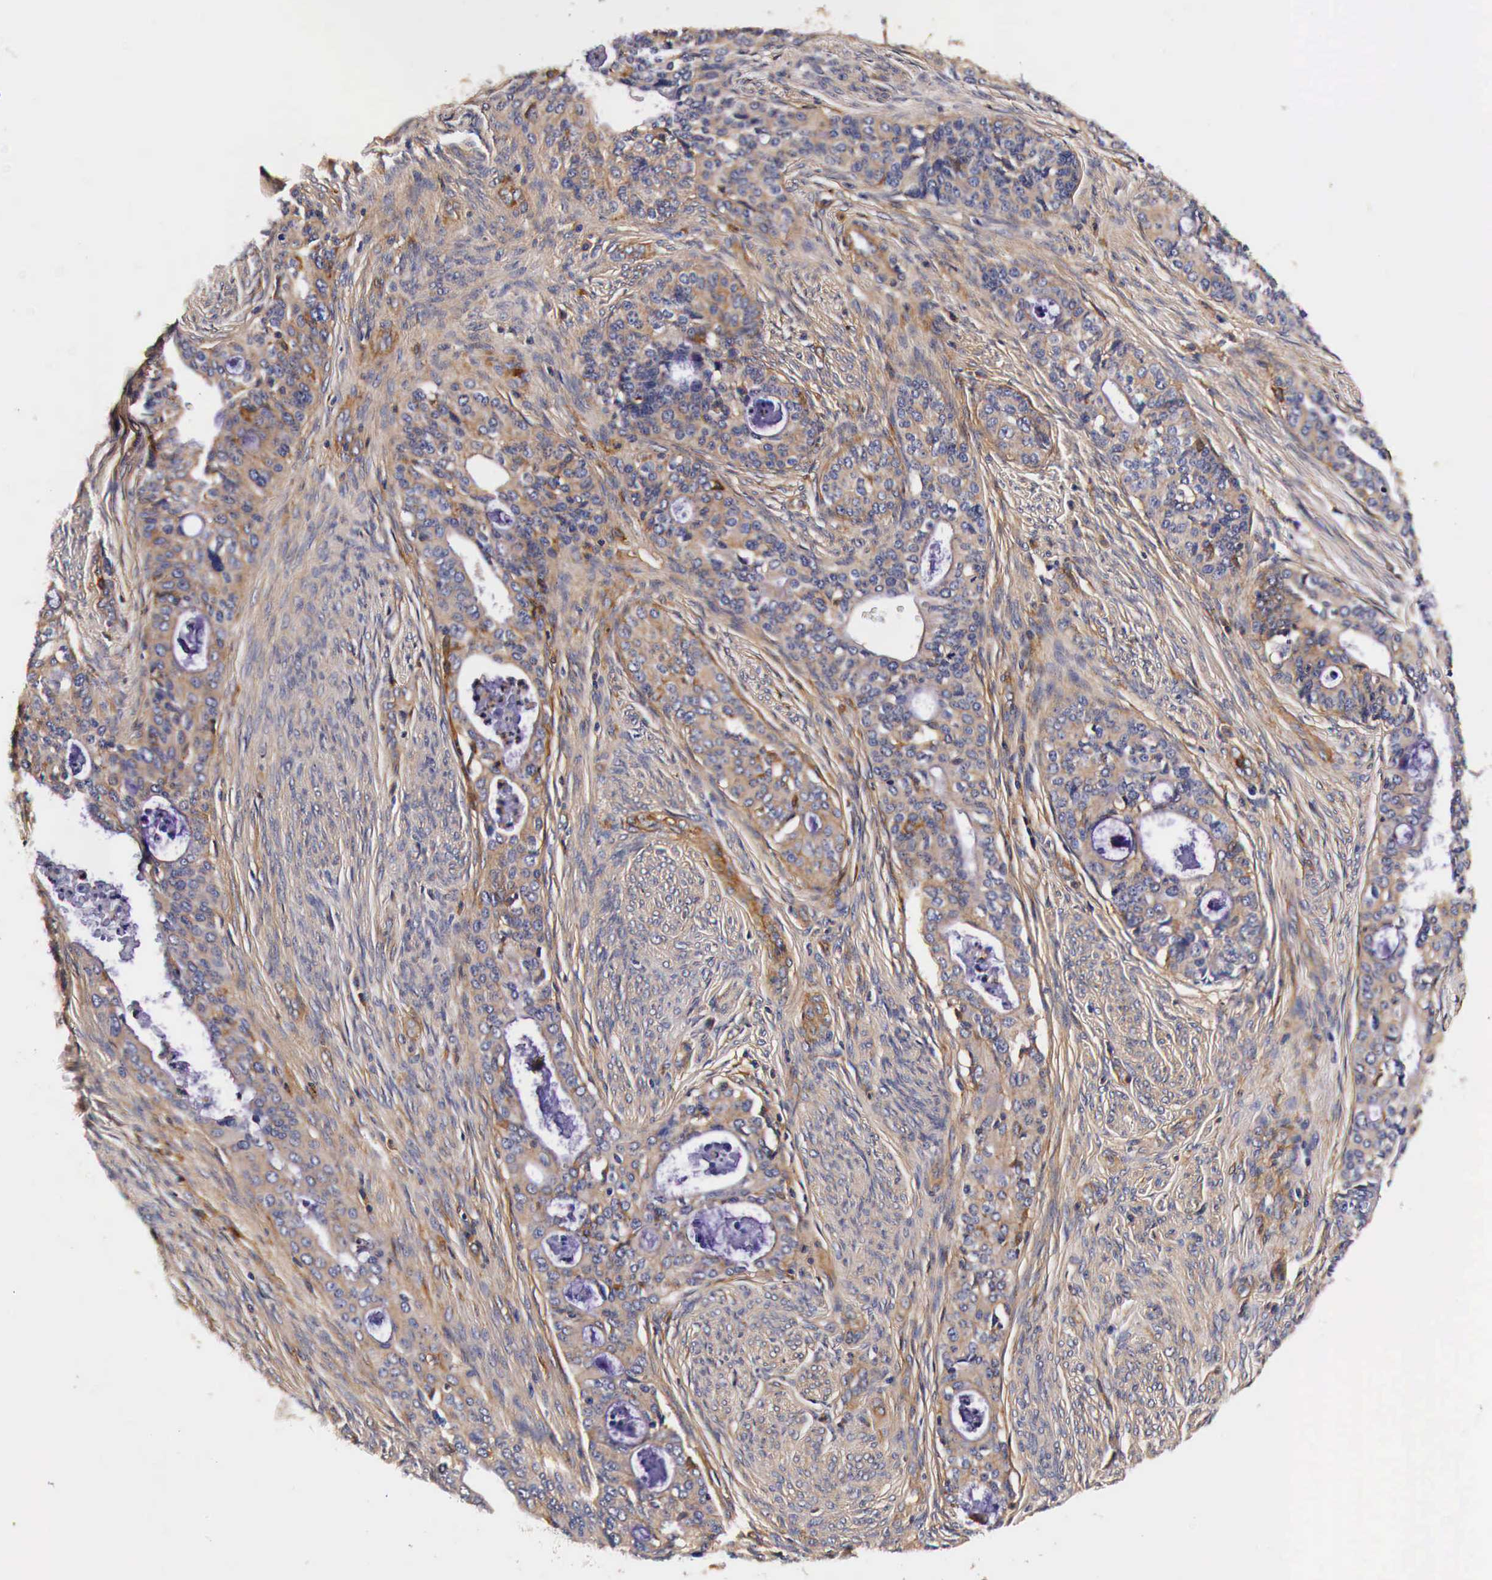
{"staining": {"intensity": "weak", "quantity": ">75%", "location": "cytoplasmic/membranous"}, "tissue": "cervical cancer", "cell_type": "Tumor cells", "image_type": "cancer", "snomed": [{"axis": "morphology", "description": "Squamous cell carcinoma, NOS"}, {"axis": "topography", "description": "Cervix"}], "caption": "Protein expression analysis of squamous cell carcinoma (cervical) exhibits weak cytoplasmic/membranous staining in about >75% of tumor cells.", "gene": "RP2", "patient": {"sex": "female", "age": 34}}